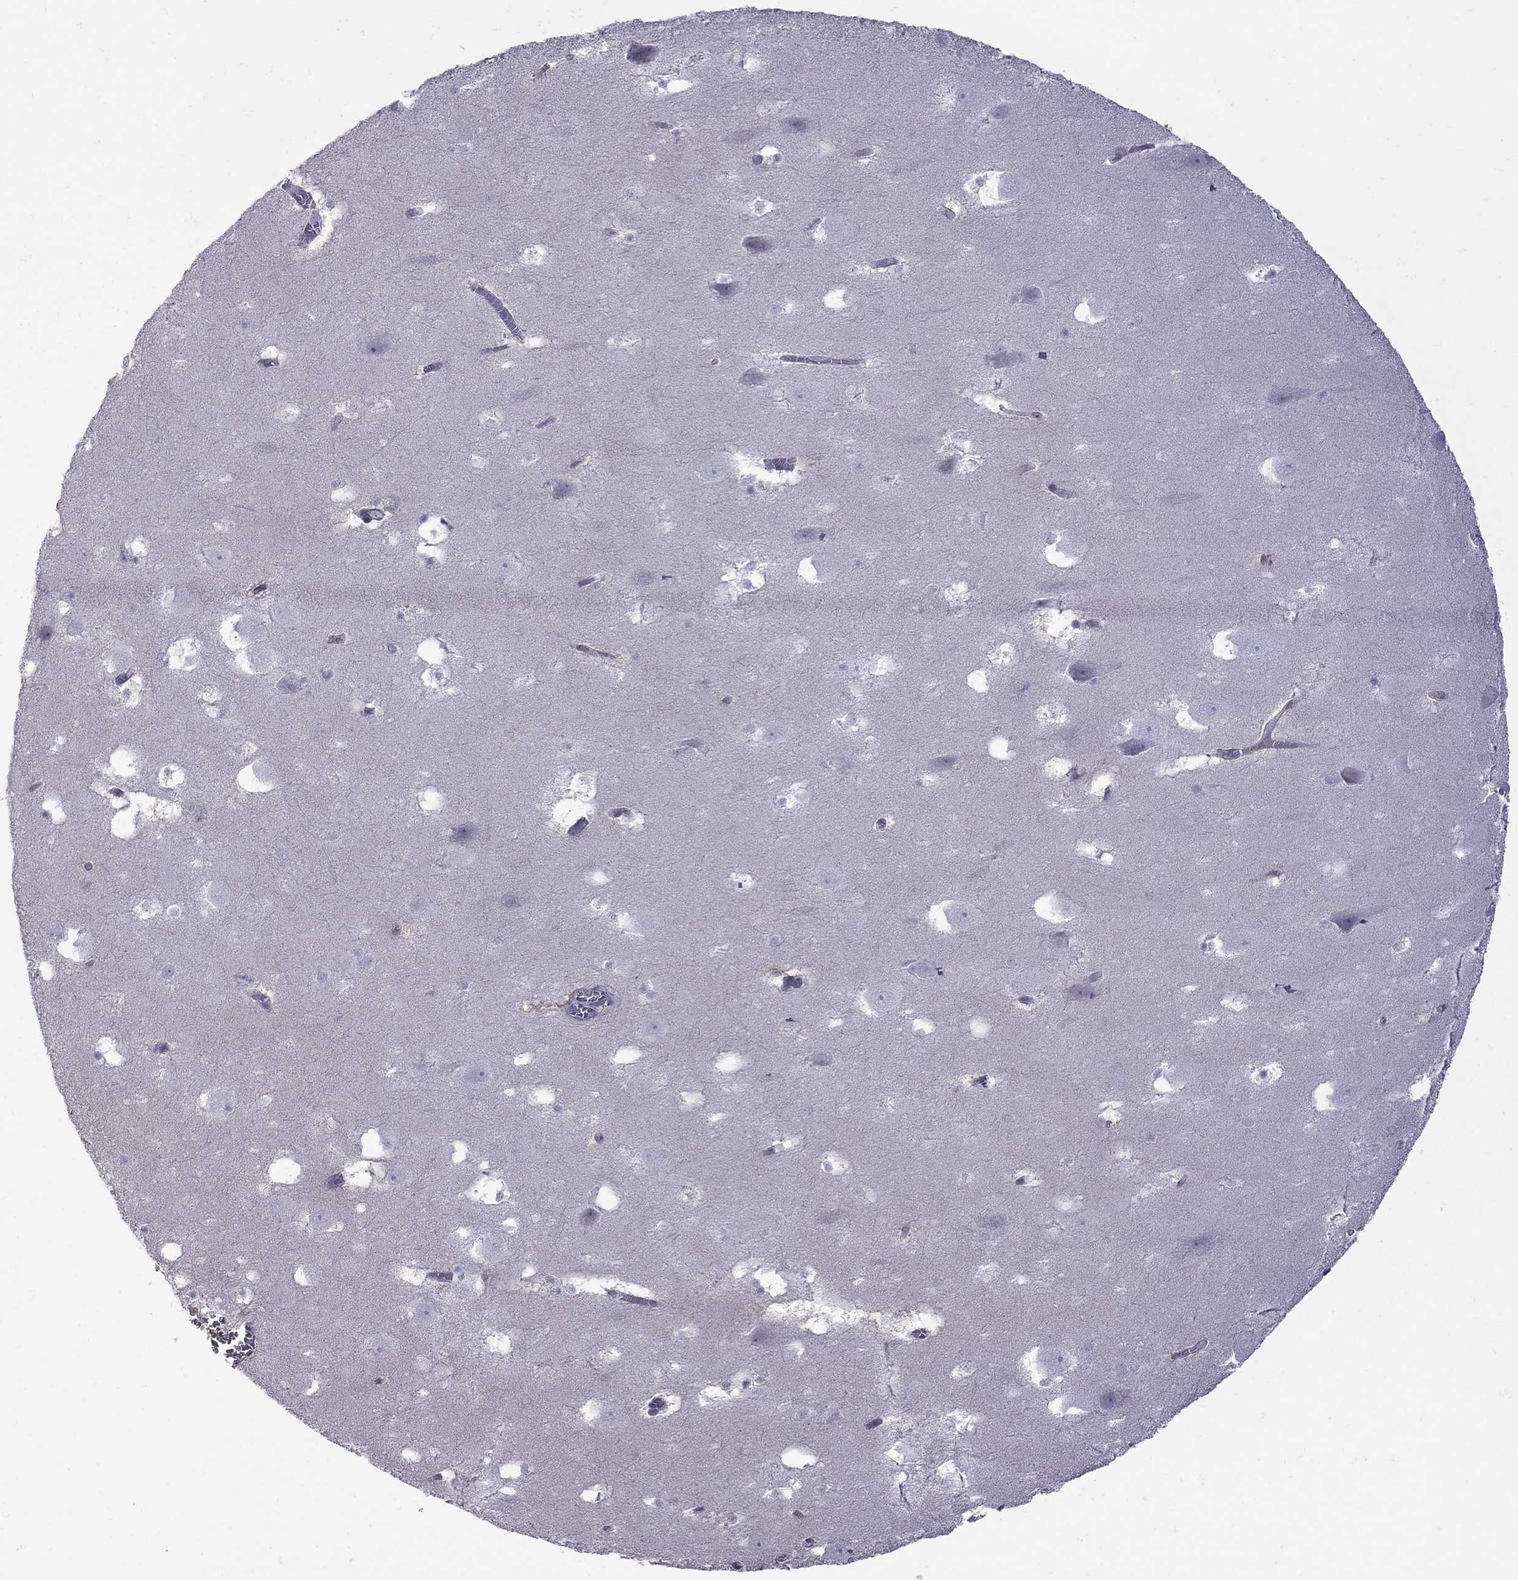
{"staining": {"intensity": "negative", "quantity": "none", "location": "none"}, "tissue": "hippocampus", "cell_type": "Glial cells", "image_type": "normal", "snomed": [{"axis": "morphology", "description": "Normal tissue, NOS"}, {"axis": "topography", "description": "Hippocampus"}], "caption": "The immunohistochemistry micrograph has no significant expression in glial cells of hippocampus. (Brightfield microscopy of DAB IHC at high magnification).", "gene": "NRARP", "patient": {"sex": "male", "age": 45}}